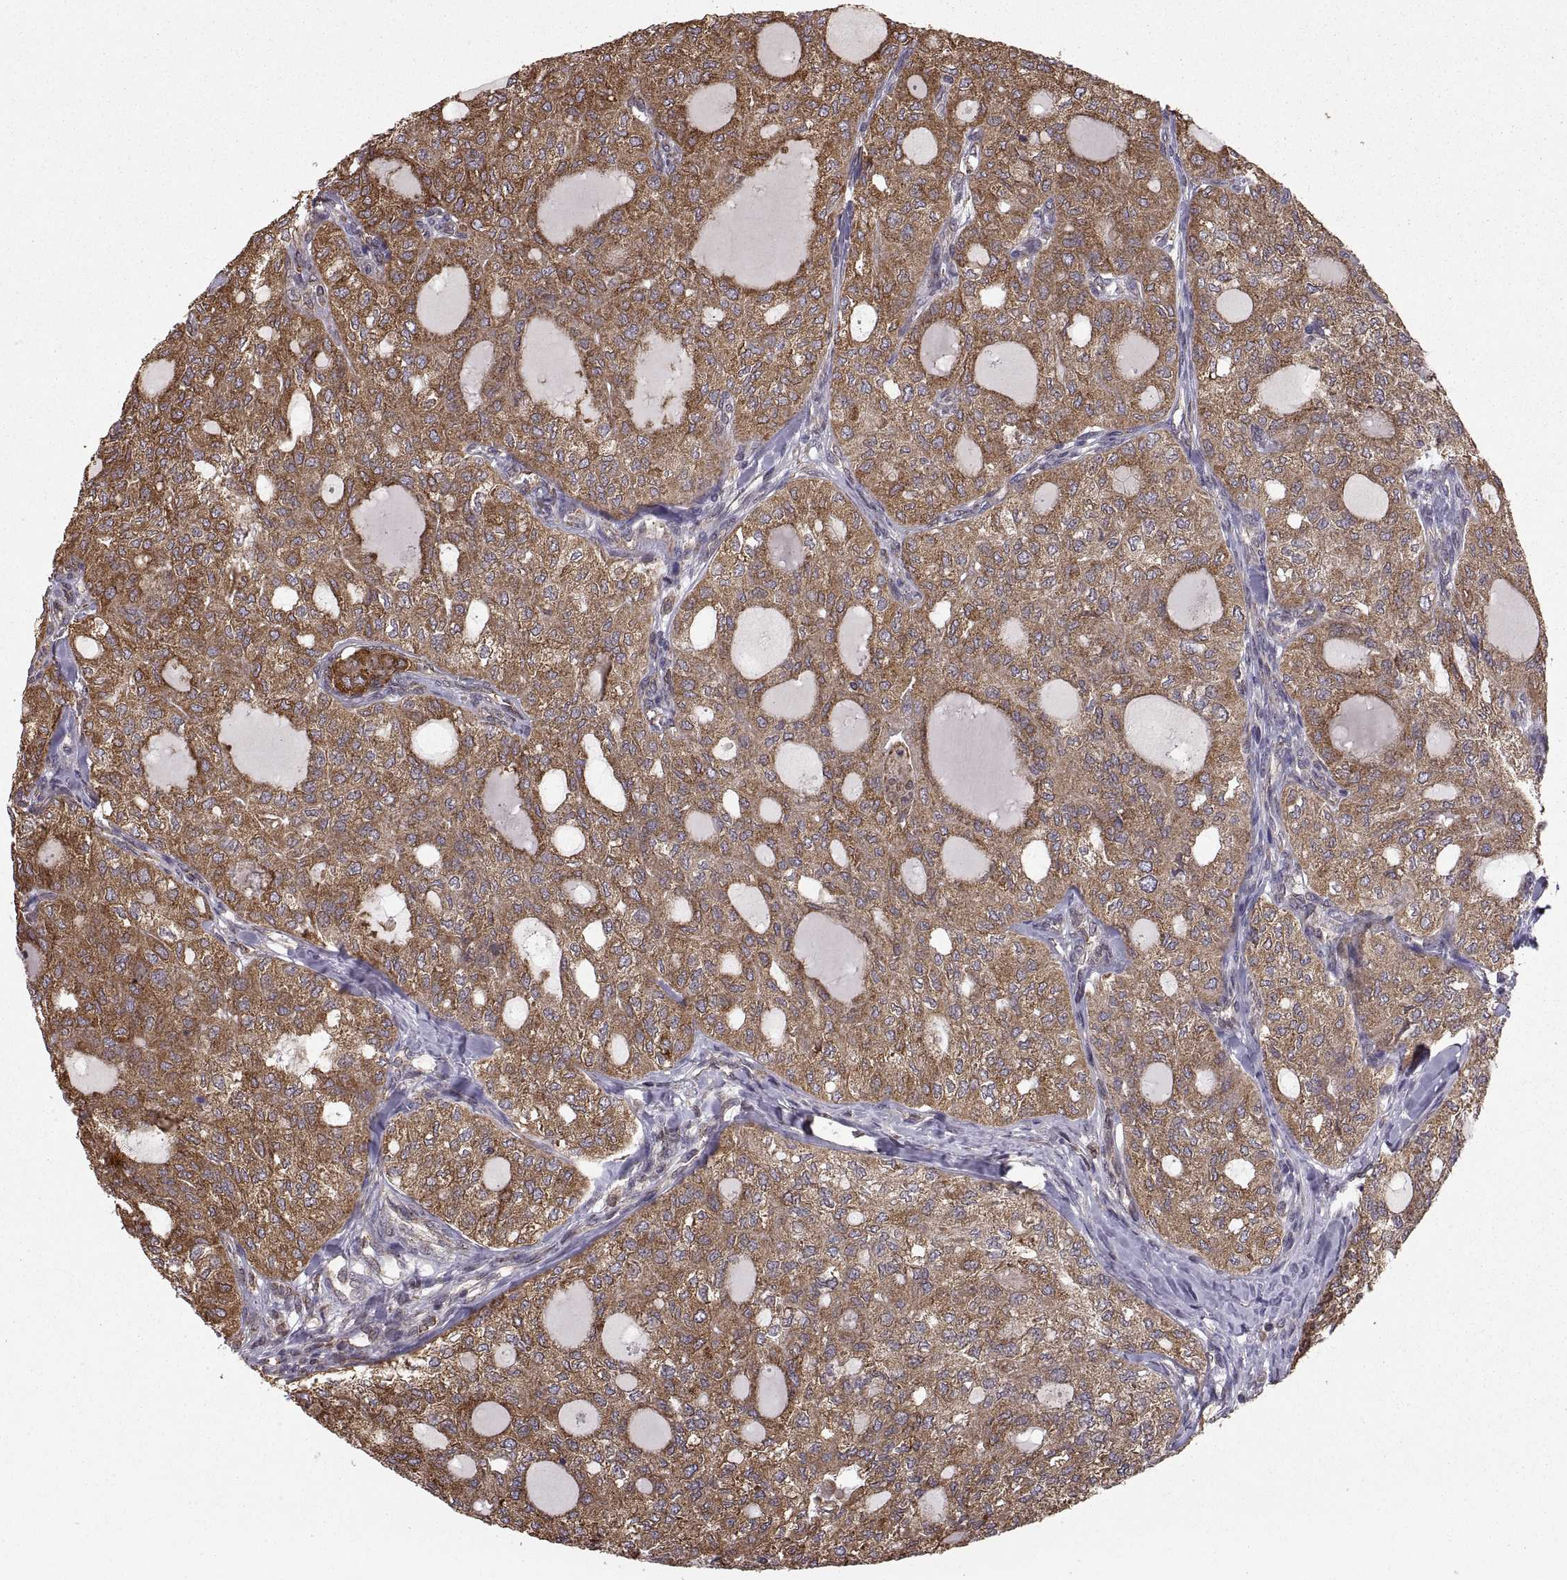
{"staining": {"intensity": "moderate", "quantity": ">75%", "location": "cytoplasmic/membranous"}, "tissue": "thyroid cancer", "cell_type": "Tumor cells", "image_type": "cancer", "snomed": [{"axis": "morphology", "description": "Follicular adenoma carcinoma, NOS"}, {"axis": "topography", "description": "Thyroid gland"}], "caption": "Brown immunohistochemical staining in human thyroid follicular adenoma carcinoma reveals moderate cytoplasmic/membranous expression in about >75% of tumor cells.", "gene": "PDIA3", "patient": {"sex": "male", "age": 75}}